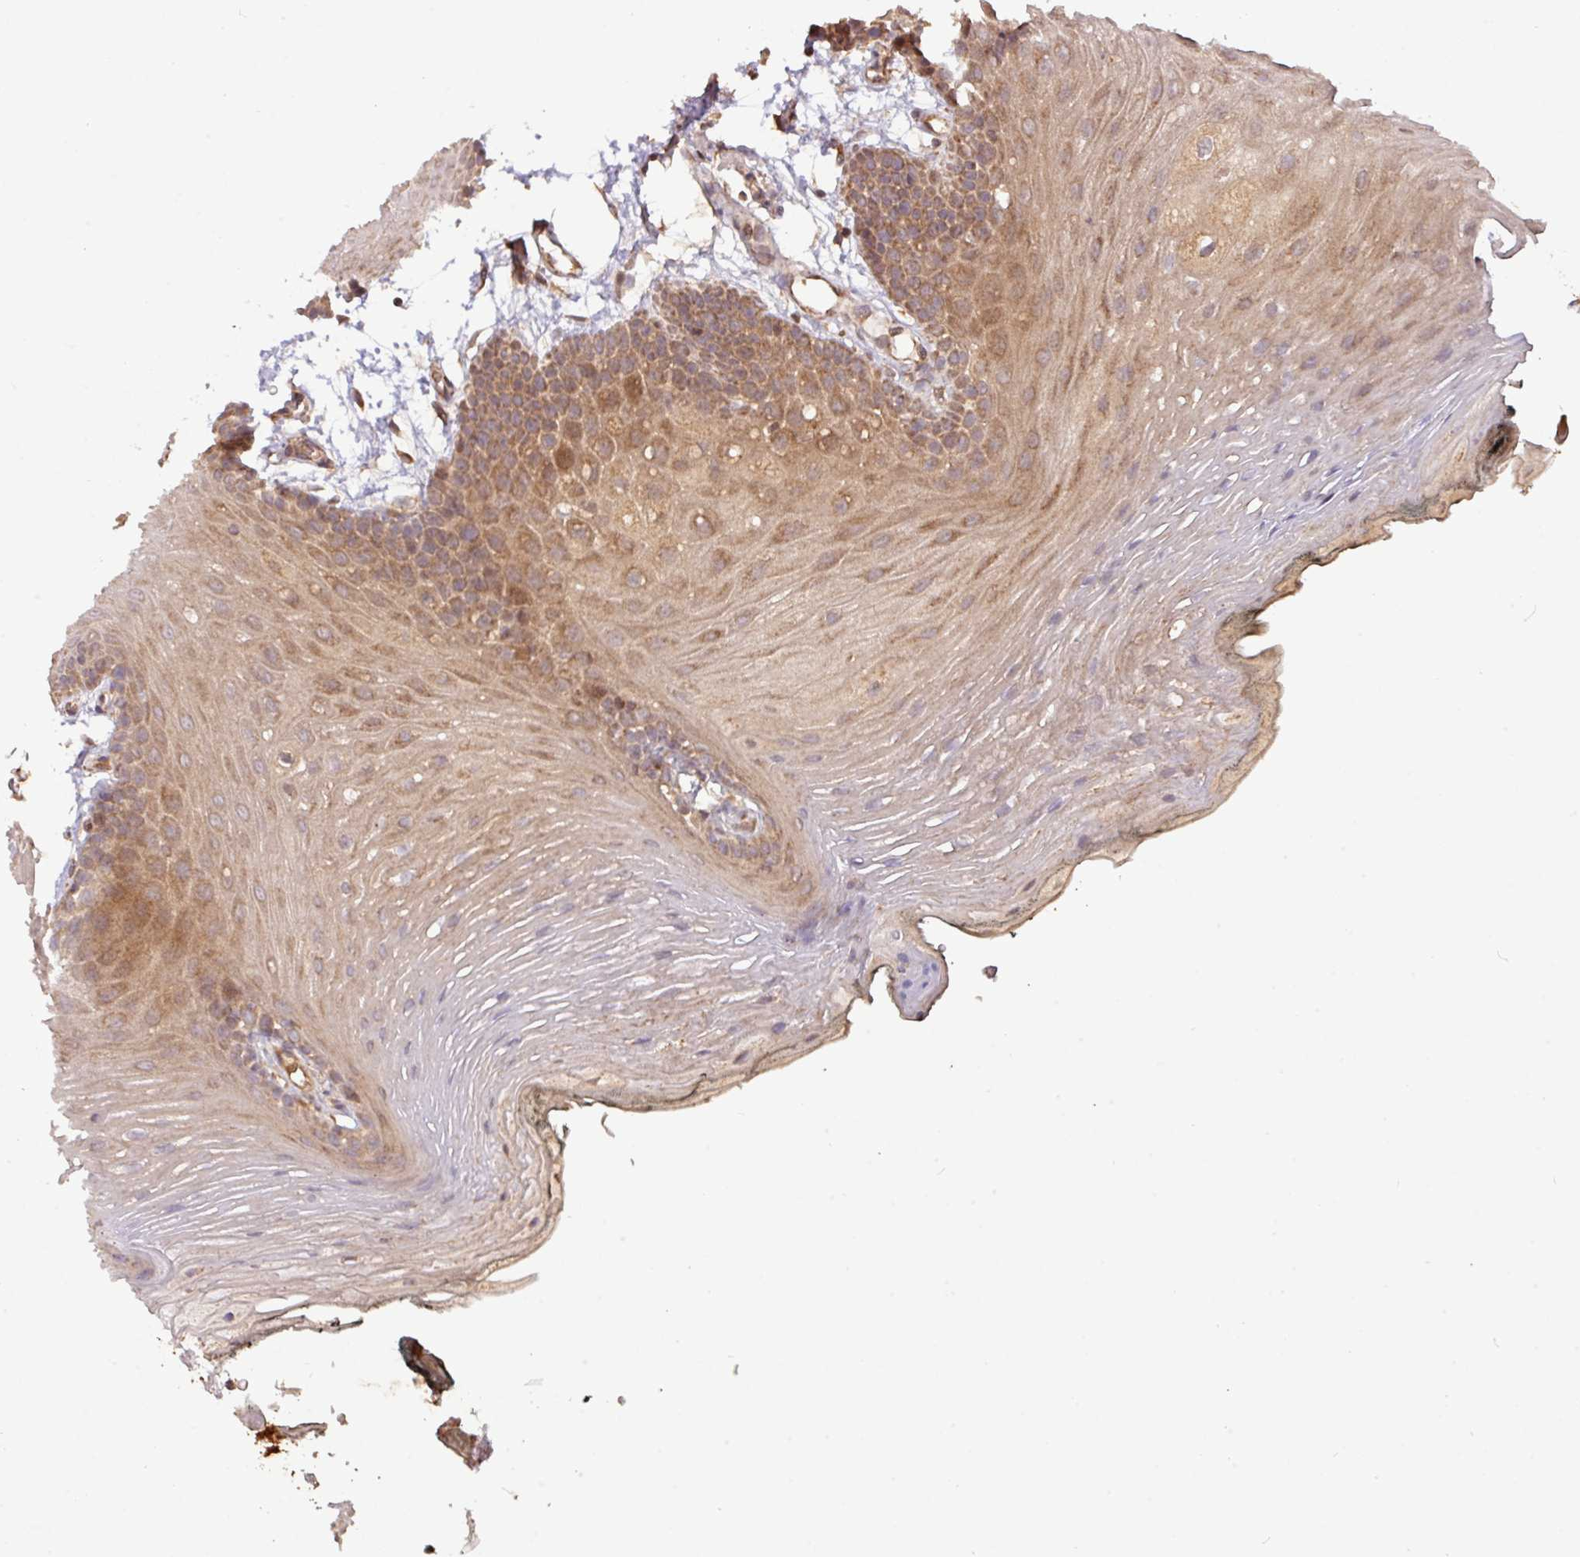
{"staining": {"intensity": "moderate", "quantity": ">75%", "location": "cytoplasmic/membranous"}, "tissue": "oral mucosa", "cell_type": "Squamous epithelial cells", "image_type": "normal", "snomed": [{"axis": "morphology", "description": "Normal tissue, NOS"}, {"axis": "topography", "description": "Oral tissue"}, {"axis": "topography", "description": "Tounge, NOS"}], "caption": "Oral mucosa stained with IHC shows moderate cytoplasmic/membranous staining in approximately >75% of squamous epithelial cells. (Stains: DAB in brown, nuclei in blue, Microscopy: brightfield microscopy at high magnification).", "gene": "YPEL1", "patient": {"sex": "female", "age": 81}}